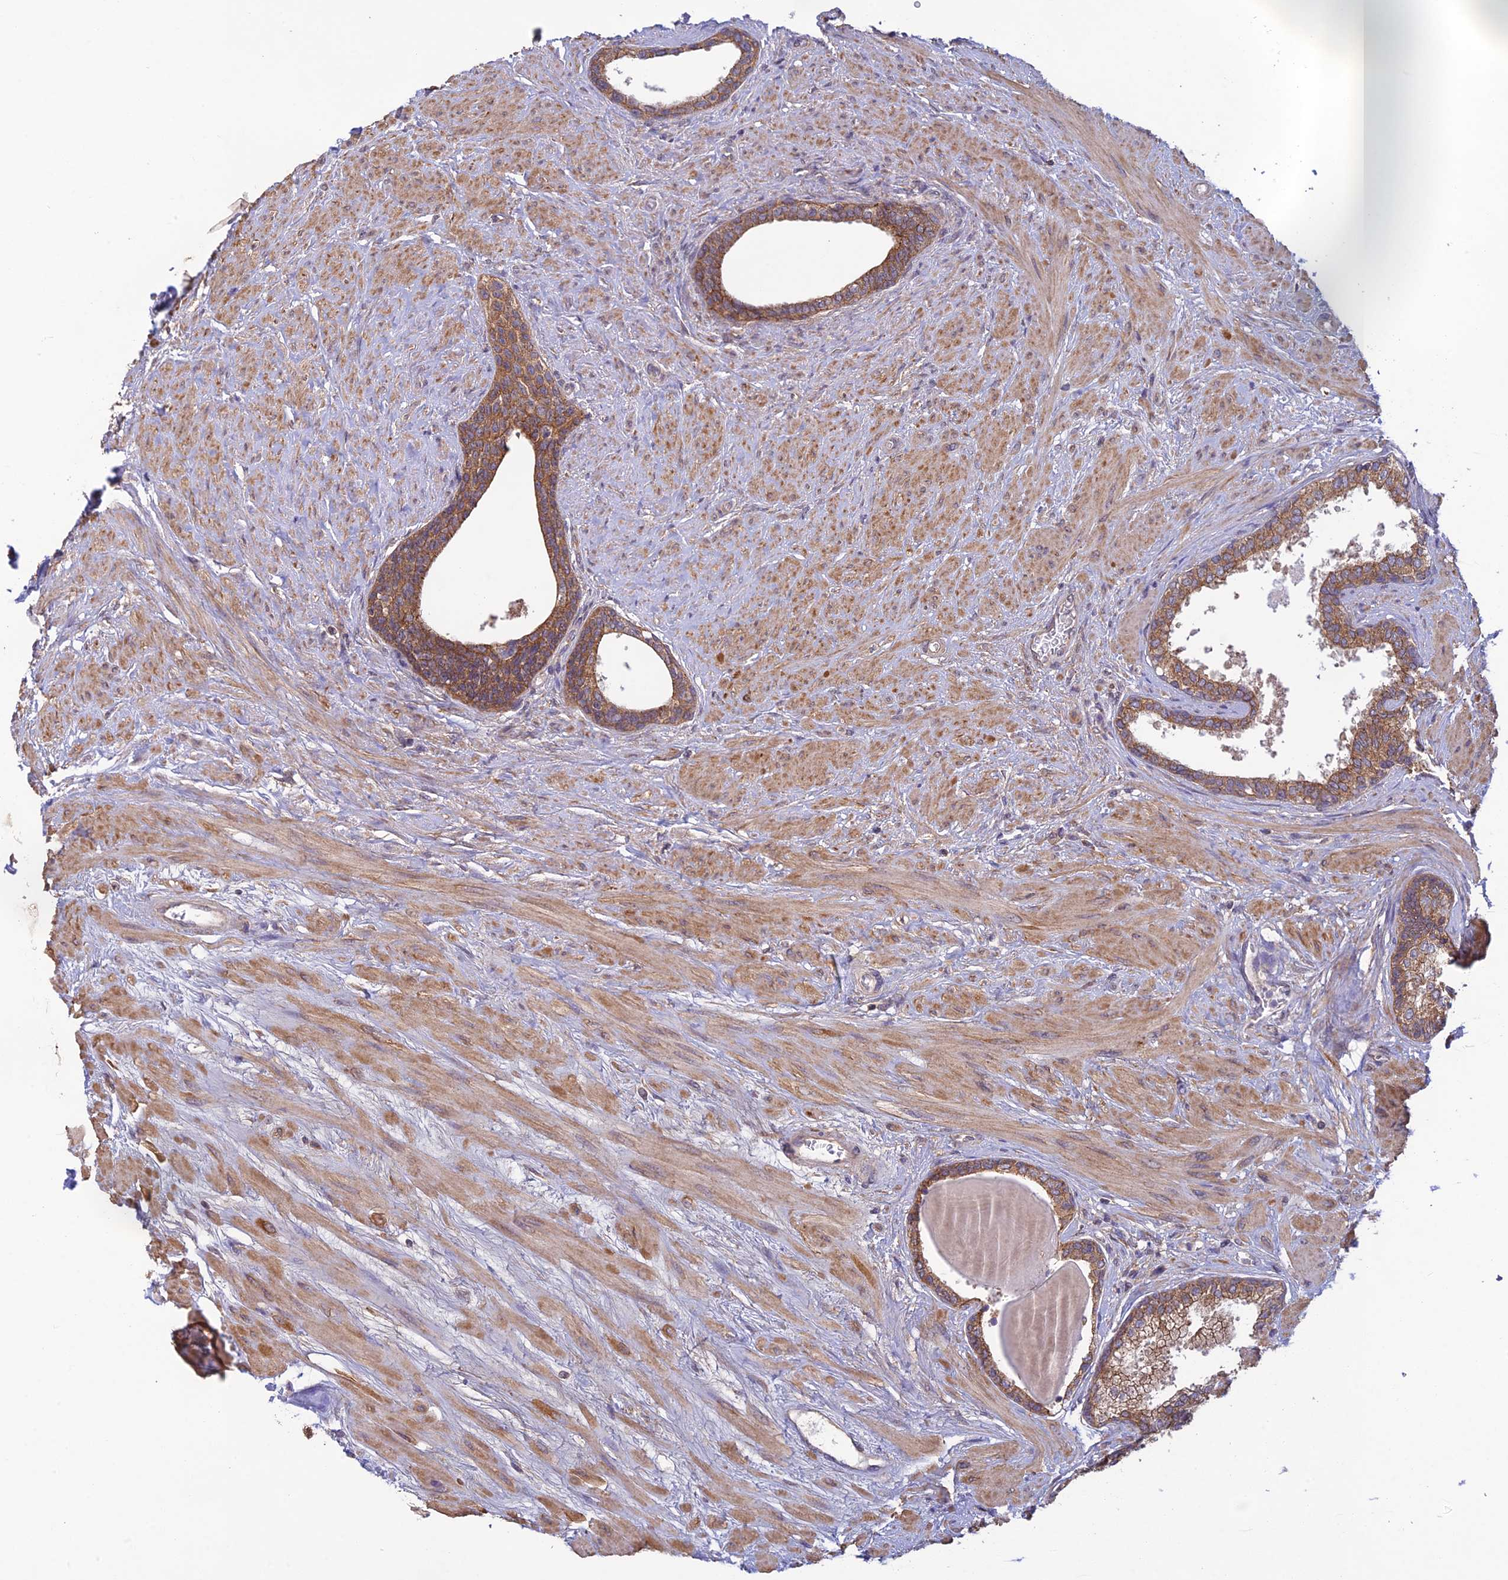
{"staining": {"intensity": "moderate", "quantity": ">75%", "location": "cytoplasmic/membranous"}, "tissue": "prostate", "cell_type": "Glandular cells", "image_type": "normal", "snomed": [{"axis": "morphology", "description": "Normal tissue, NOS"}, {"axis": "topography", "description": "Prostate"}], "caption": "Approximately >75% of glandular cells in unremarkable prostate reveal moderate cytoplasmic/membranous protein positivity as visualized by brown immunohistochemical staining.", "gene": "MRNIP", "patient": {"sex": "male", "age": 57}}